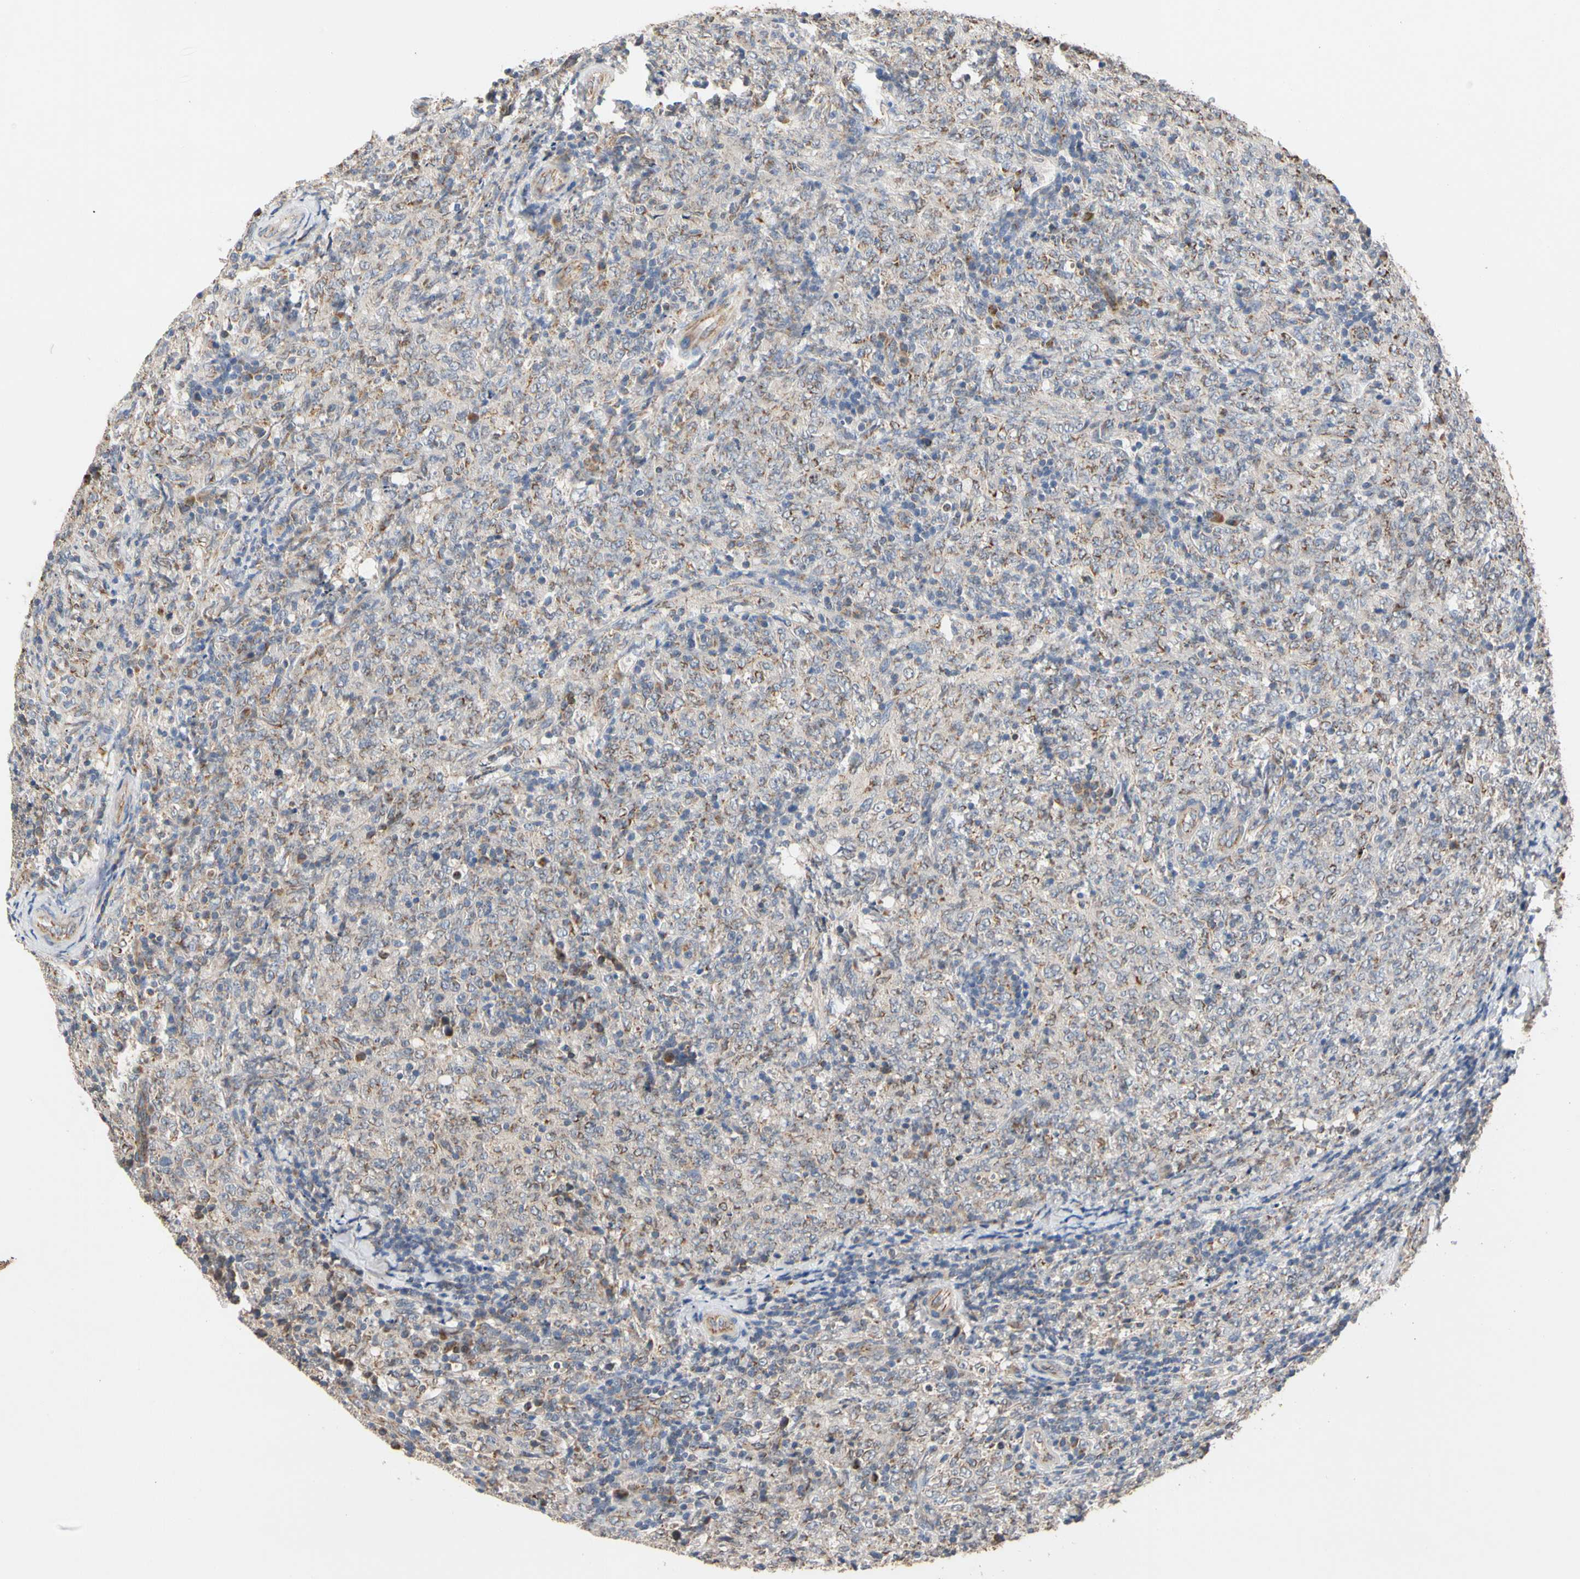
{"staining": {"intensity": "weak", "quantity": "<25%", "location": "cytoplasmic/membranous"}, "tissue": "lymphoma", "cell_type": "Tumor cells", "image_type": "cancer", "snomed": [{"axis": "morphology", "description": "Malignant lymphoma, non-Hodgkin's type, High grade"}, {"axis": "topography", "description": "Tonsil"}], "caption": "Human lymphoma stained for a protein using IHC exhibits no positivity in tumor cells.", "gene": "GPD2", "patient": {"sex": "female", "age": 36}}